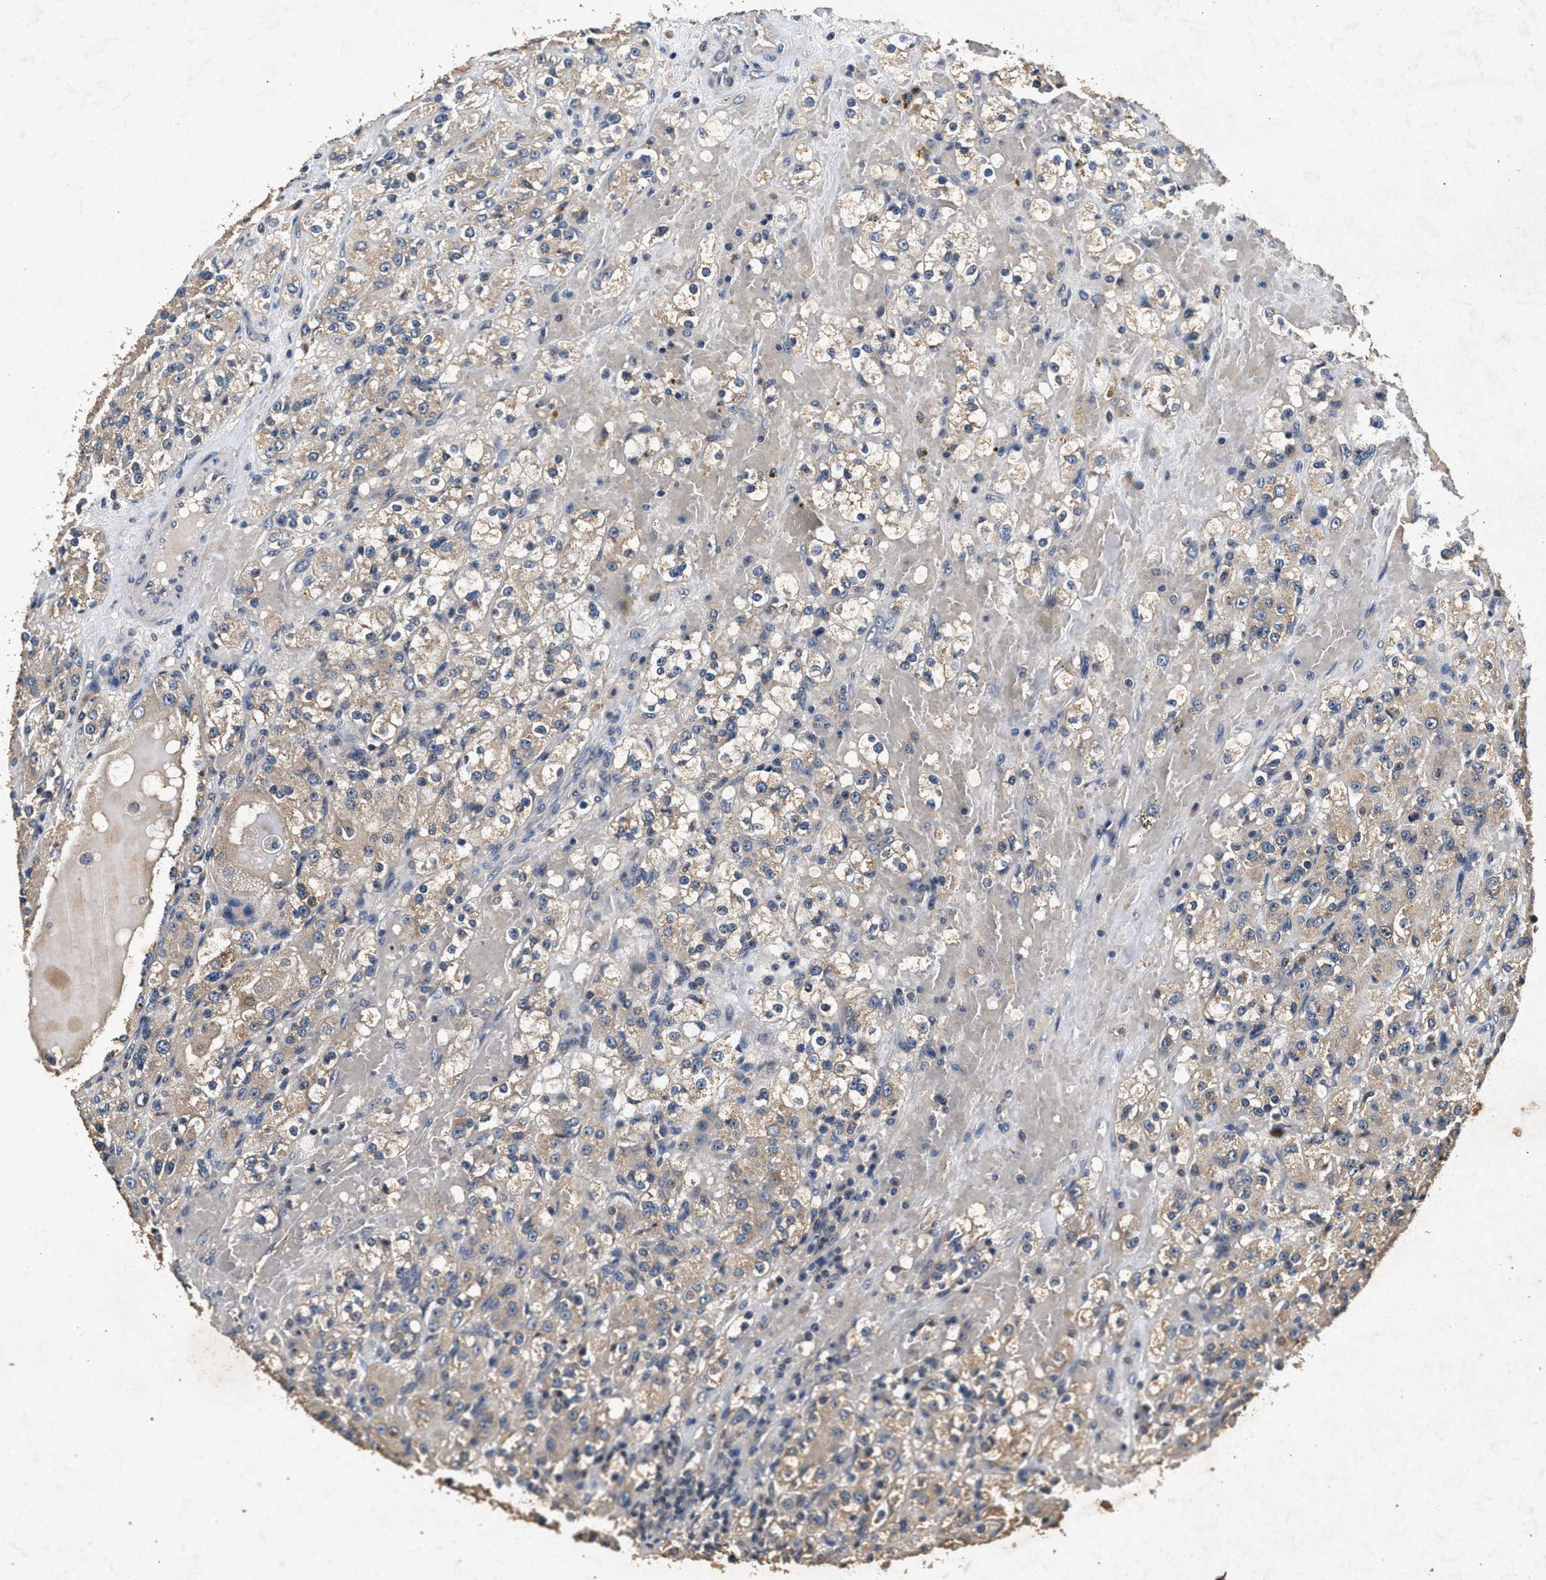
{"staining": {"intensity": "weak", "quantity": "<25%", "location": "cytoplasmic/membranous"}, "tissue": "renal cancer", "cell_type": "Tumor cells", "image_type": "cancer", "snomed": [{"axis": "morphology", "description": "Normal tissue, NOS"}, {"axis": "morphology", "description": "Adenocarcinoma, NOS"}, {"axis": "topography", "description": "Kidney"}], "caption": "The immunohistochemistry (IHC) photomicrograph has no significant positivity in tumor cells of renal cancer (adenocarcinoma) tissue.", "gene": "PPP1CC", "patient": {"sex": "male", "age": 61}}